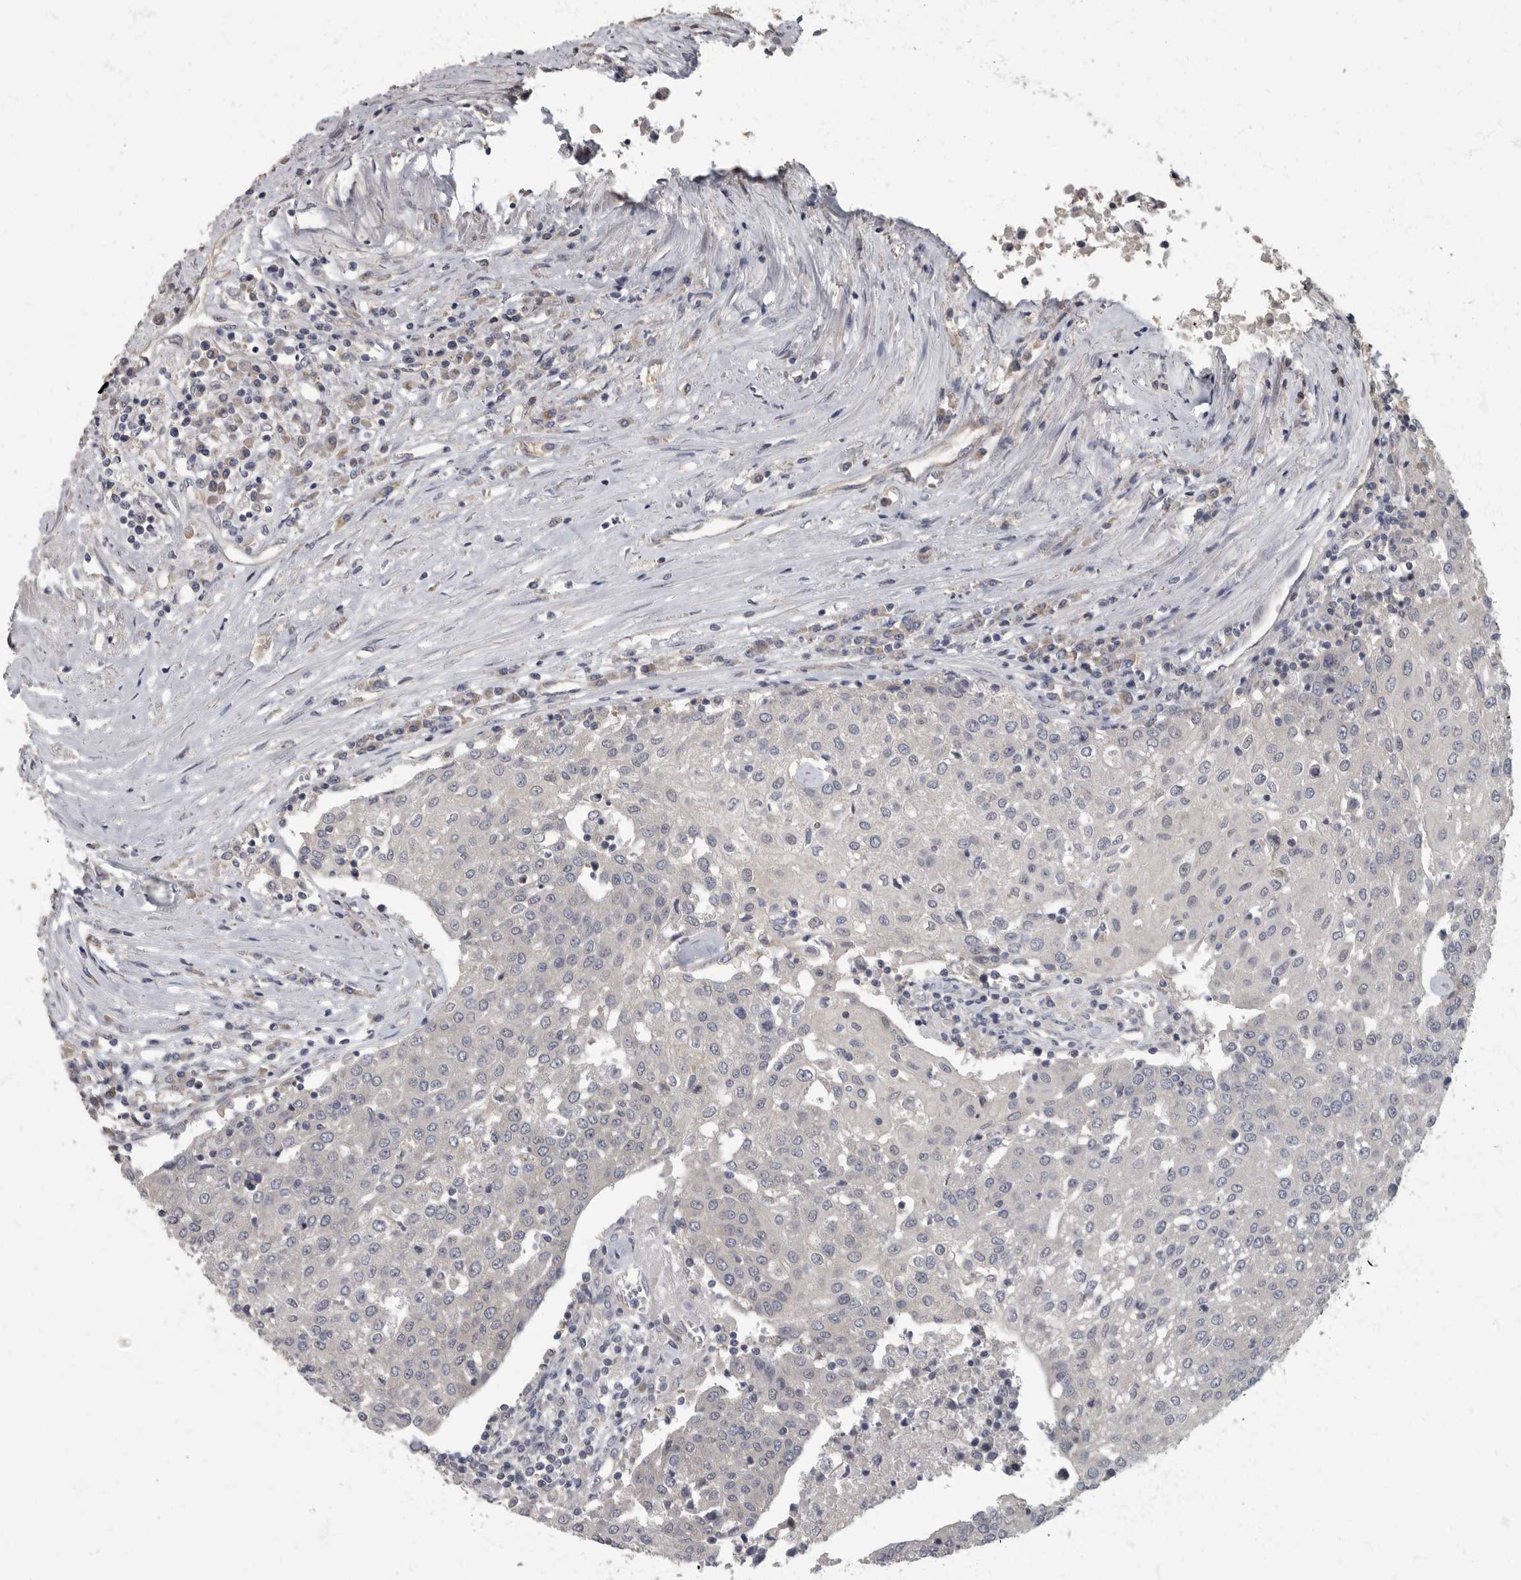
{"staining": {"intensity": "negative", "quantity": "none", "location": "none"}, "tissue": "urothelial cancer", "cell_type": "Tumor cells", "image_type": "cancer", "snomed": [{"axis": "morphology", "description": "Urothelial carcinoma, High grade"}, {"axis": "topography", "description": "Urinary bladder"}], "caption": "This is an immunohistochemistry image of human urothelial cancer. There is no positivity in tumor cells.", "gene": "PDK1", "patient": {"sex": "female", "age": 85}}